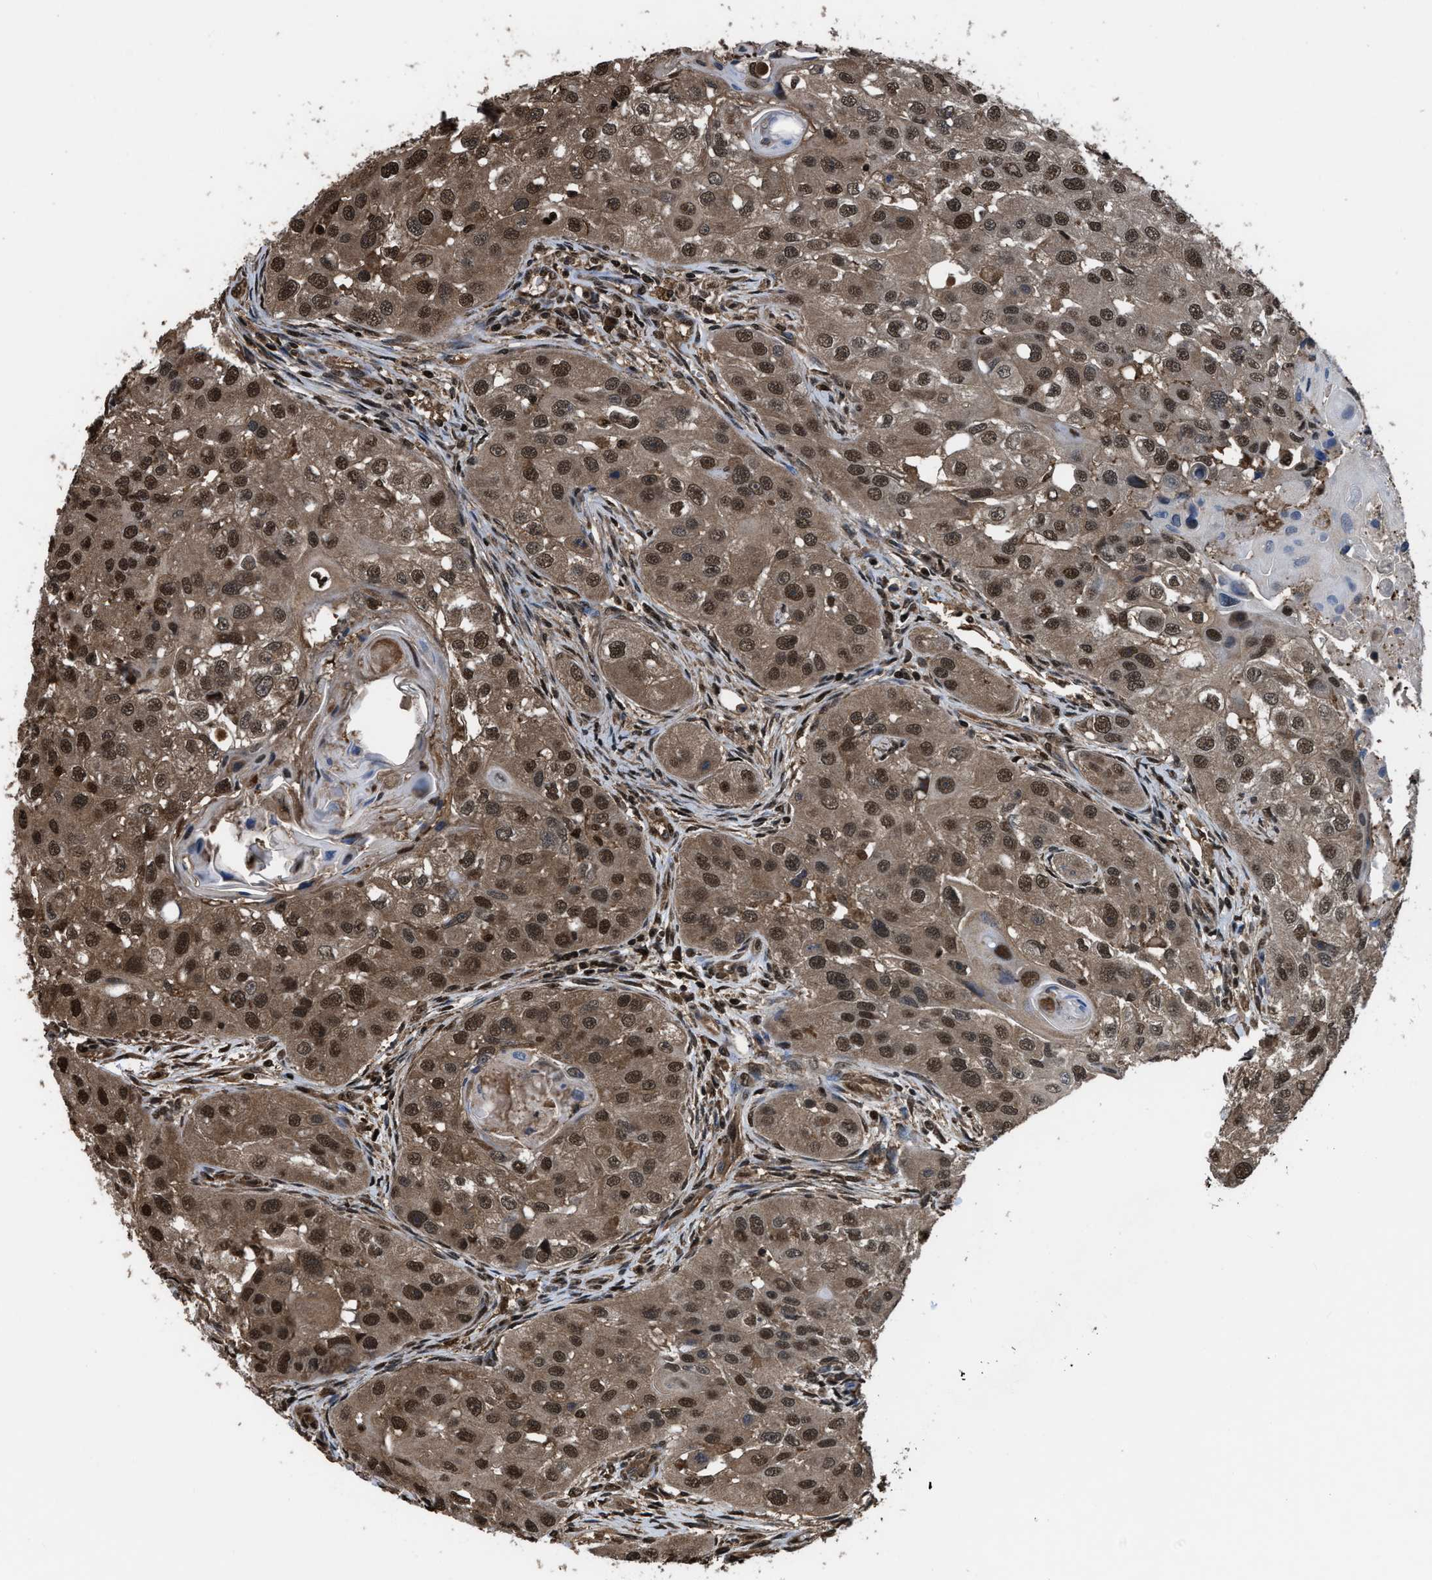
{"staining": {"intensity": "strong", "quantity": ">75%", "location": "cytoplasmic/membranous,nuclear"}, "tissue": "head and neck cancer", "cell_type": "Tumor cells", "image_type": "cancer", "snomed": [{"axis": "morphology", "description": "Normal tissue, NOS"}, {"axis": "morphology", "description": "Squamous cell carcinoma, NOS"}, {"axis": "topography", "description": "Skeletal muscle"}, {"axis": "topography", "description": "Head-Neck"}], "caption": "Protein staining of head and neck squamous cell carcinoma tissue reveals strong cytoplasmic/membranous and nuclear positivity in approximately >75% of tumor cells.", "gene": "FNTA", "patient": {"sex": "male", "age": 51}}